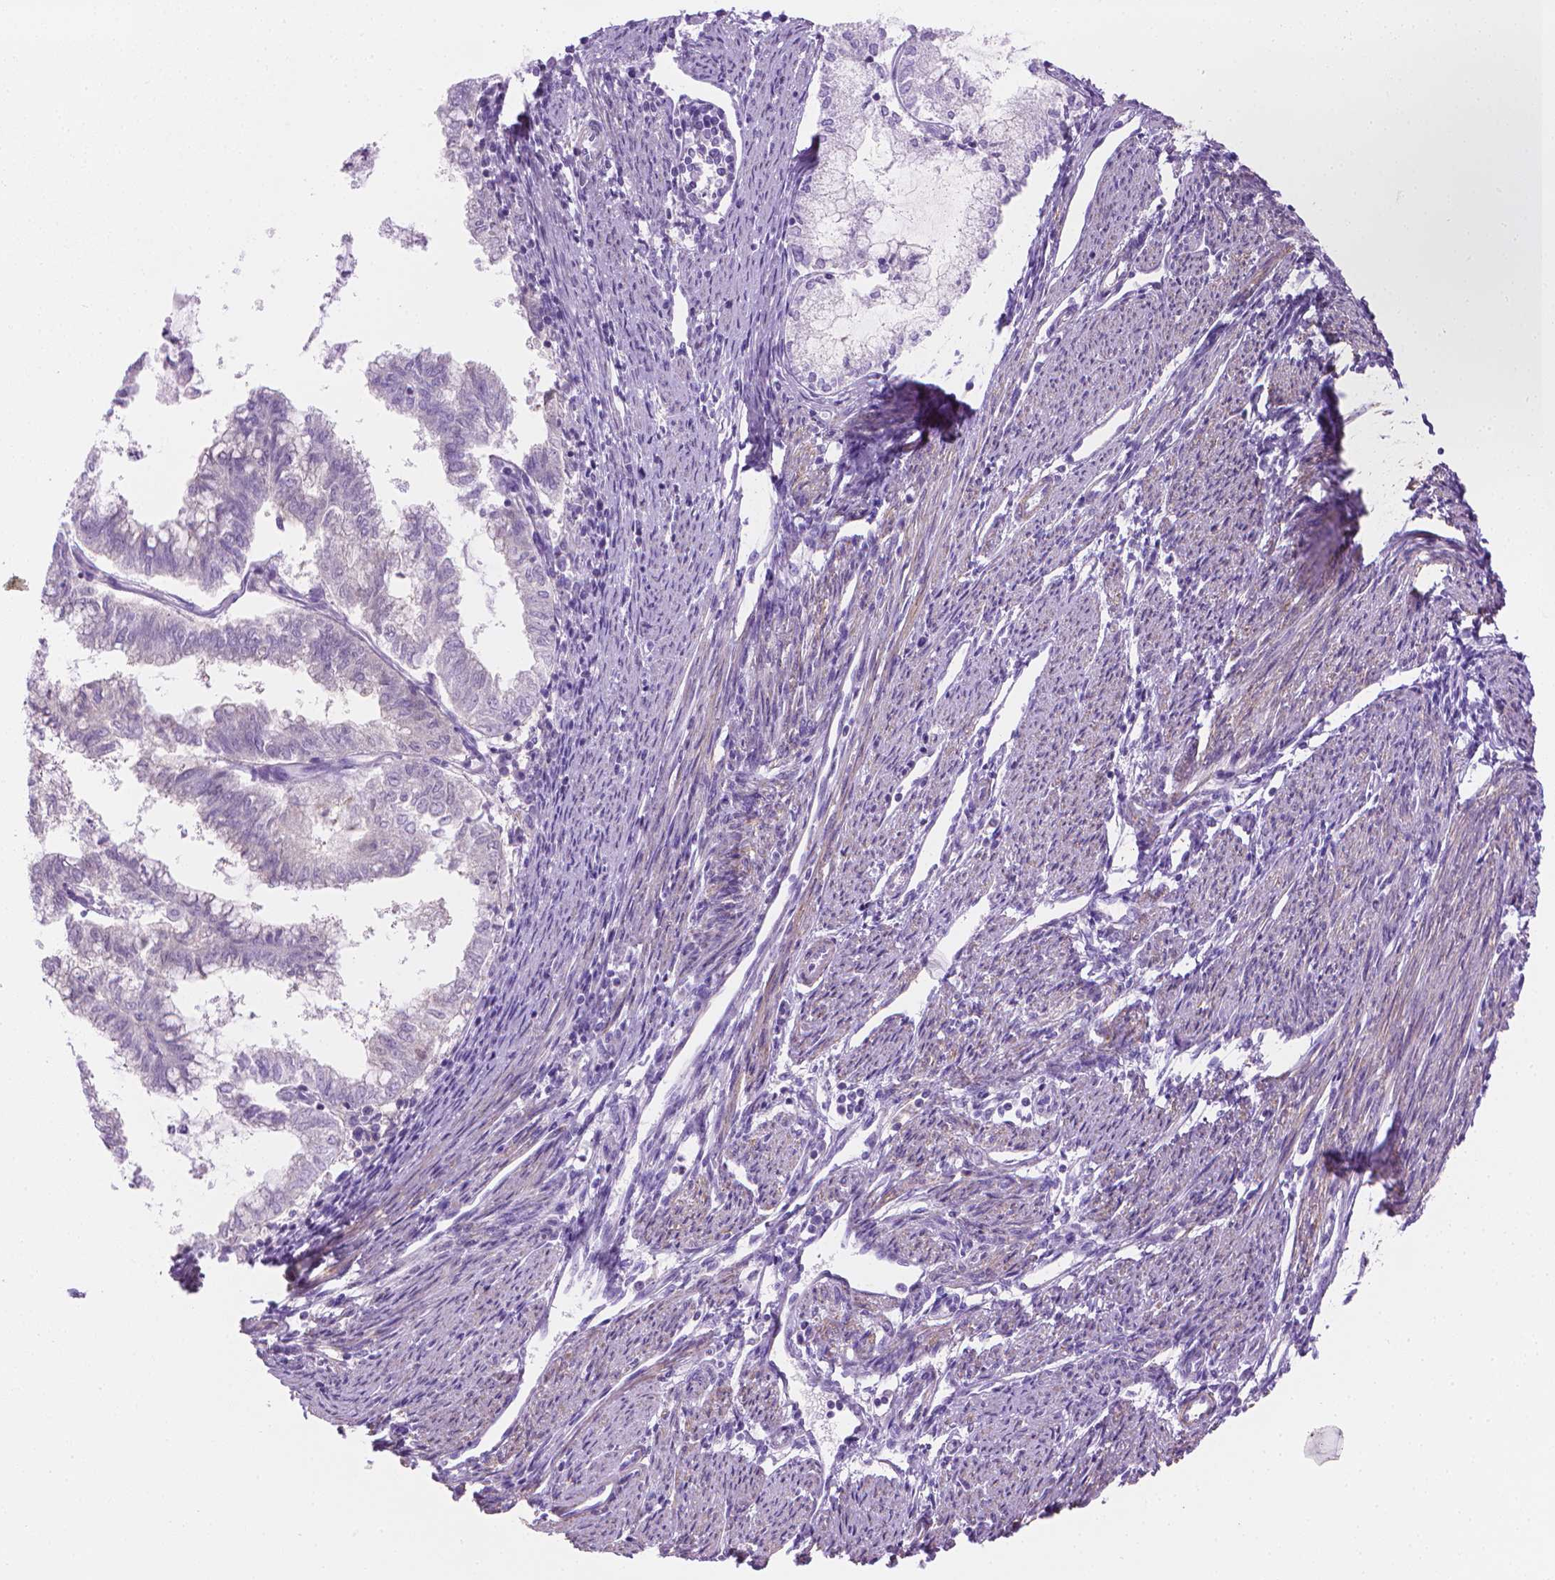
{"staining": {"intensity": "negative", "quantity": "none", "location": "none"}, "tissue": "endometrial cancer", "cell_type": "Tumor cells", "image_type": "cancer", "snomed": [{"axis": "morphology", "description": "Adenocarcinoma, NOS"}, {"axis": "topography", "description": "Endometrium"}], "caption": "There is no significant positivity in tumor cells of adenocarcinoma (endometrial).", "gene": "FASN", "patient": {"sex": "female", "age": 79}}